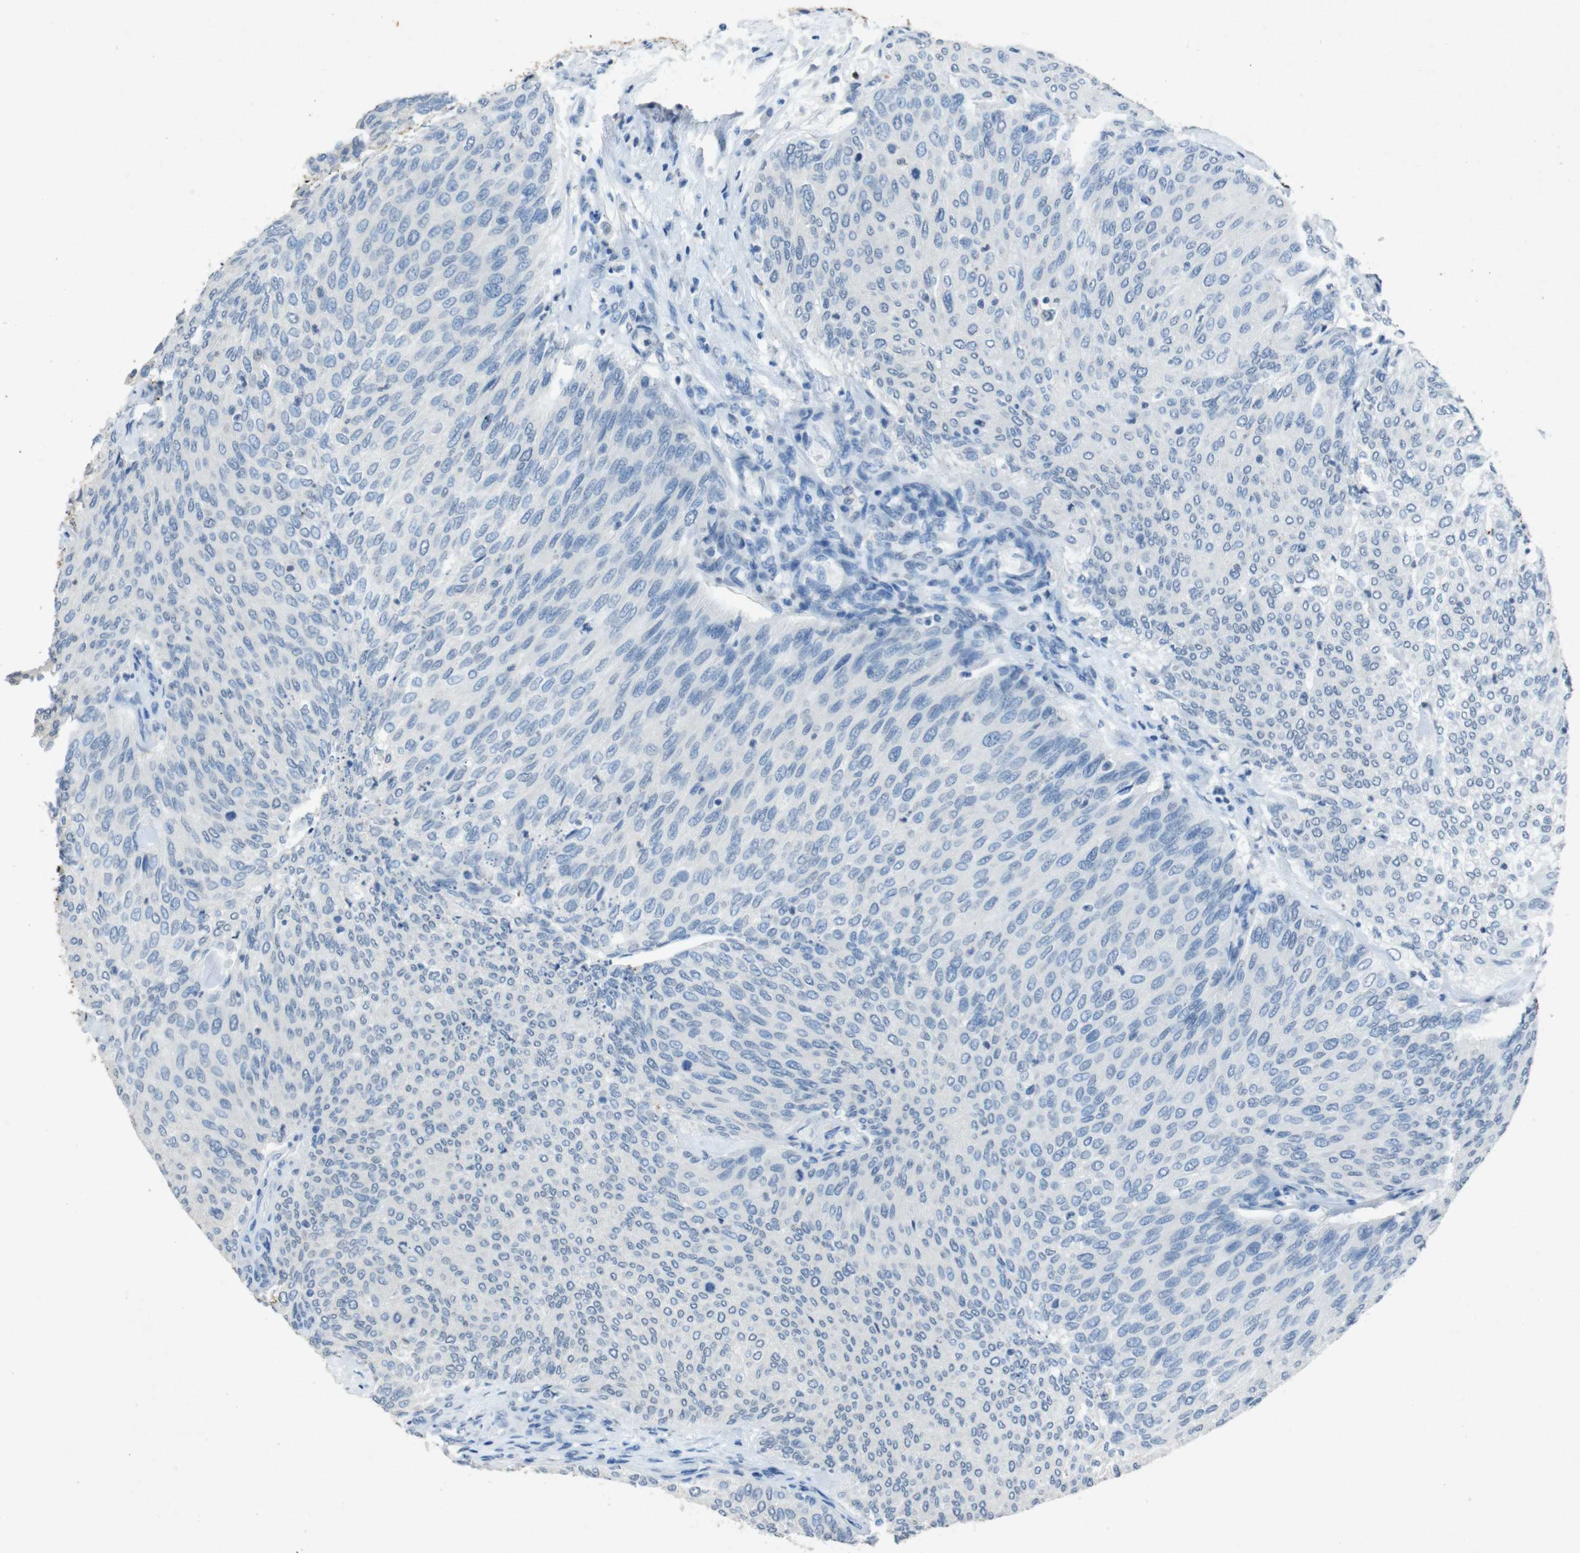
{"staining": {"intensity": "negative", "quantity": "none", "location": "none"}, "tissue": "urothelial cancer", "cell_type": "Tumor cells", "image_type": "cancer", "snomed": [{"axis": "morphology", "description": "Urothelial carcinoma, Low grade"}, {"axis": "topography", "description": "Urinary bladder"}], "caption": "IHC of low-grade urothelial carcinoma displays no positivity in tumor cells.", "gene": "STBD1", "patient": {"sex": "female", "age": 79}}